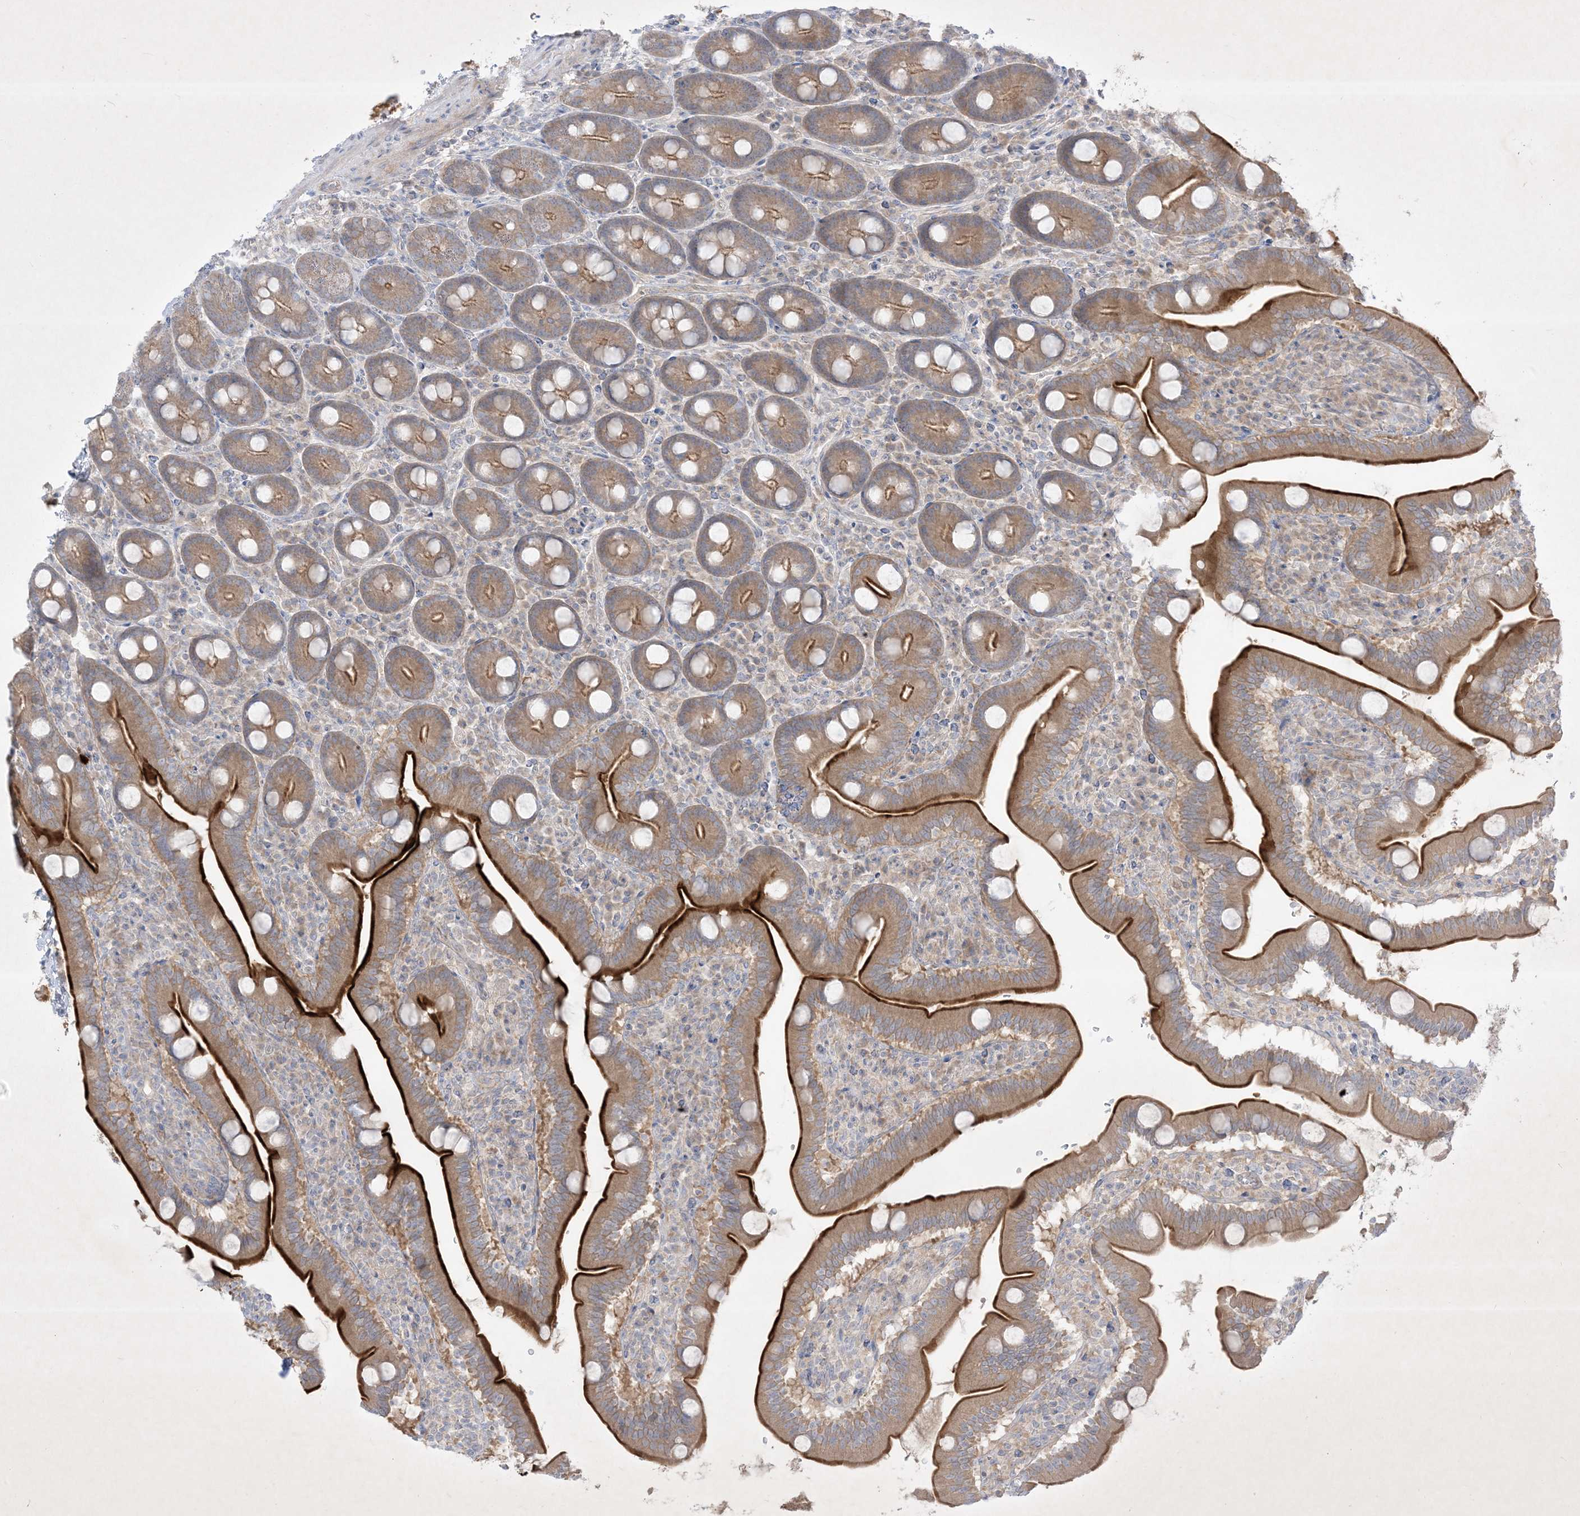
{"staining": {"intensity": "moderate", "quantity": ">75%", "location": "cytoplasmic/membranous"}, "tissue": "duodenum", "cell_type": "Glandular cells", "image_type": "normal", "snomed": [{"axis": "morphology", "description": "Normal tissue, NOS"}, {"axis": "topography", "description": "Duodenum"}], "caption": "High-power microscopy captured an IHC micrograph of normal duodenum, revealing moderate cytoplasmic/membranous positivity in about >75% of glandular cells.", "gene": "PLEKHA3", "patient": {"sex": "male", "age": 35}}